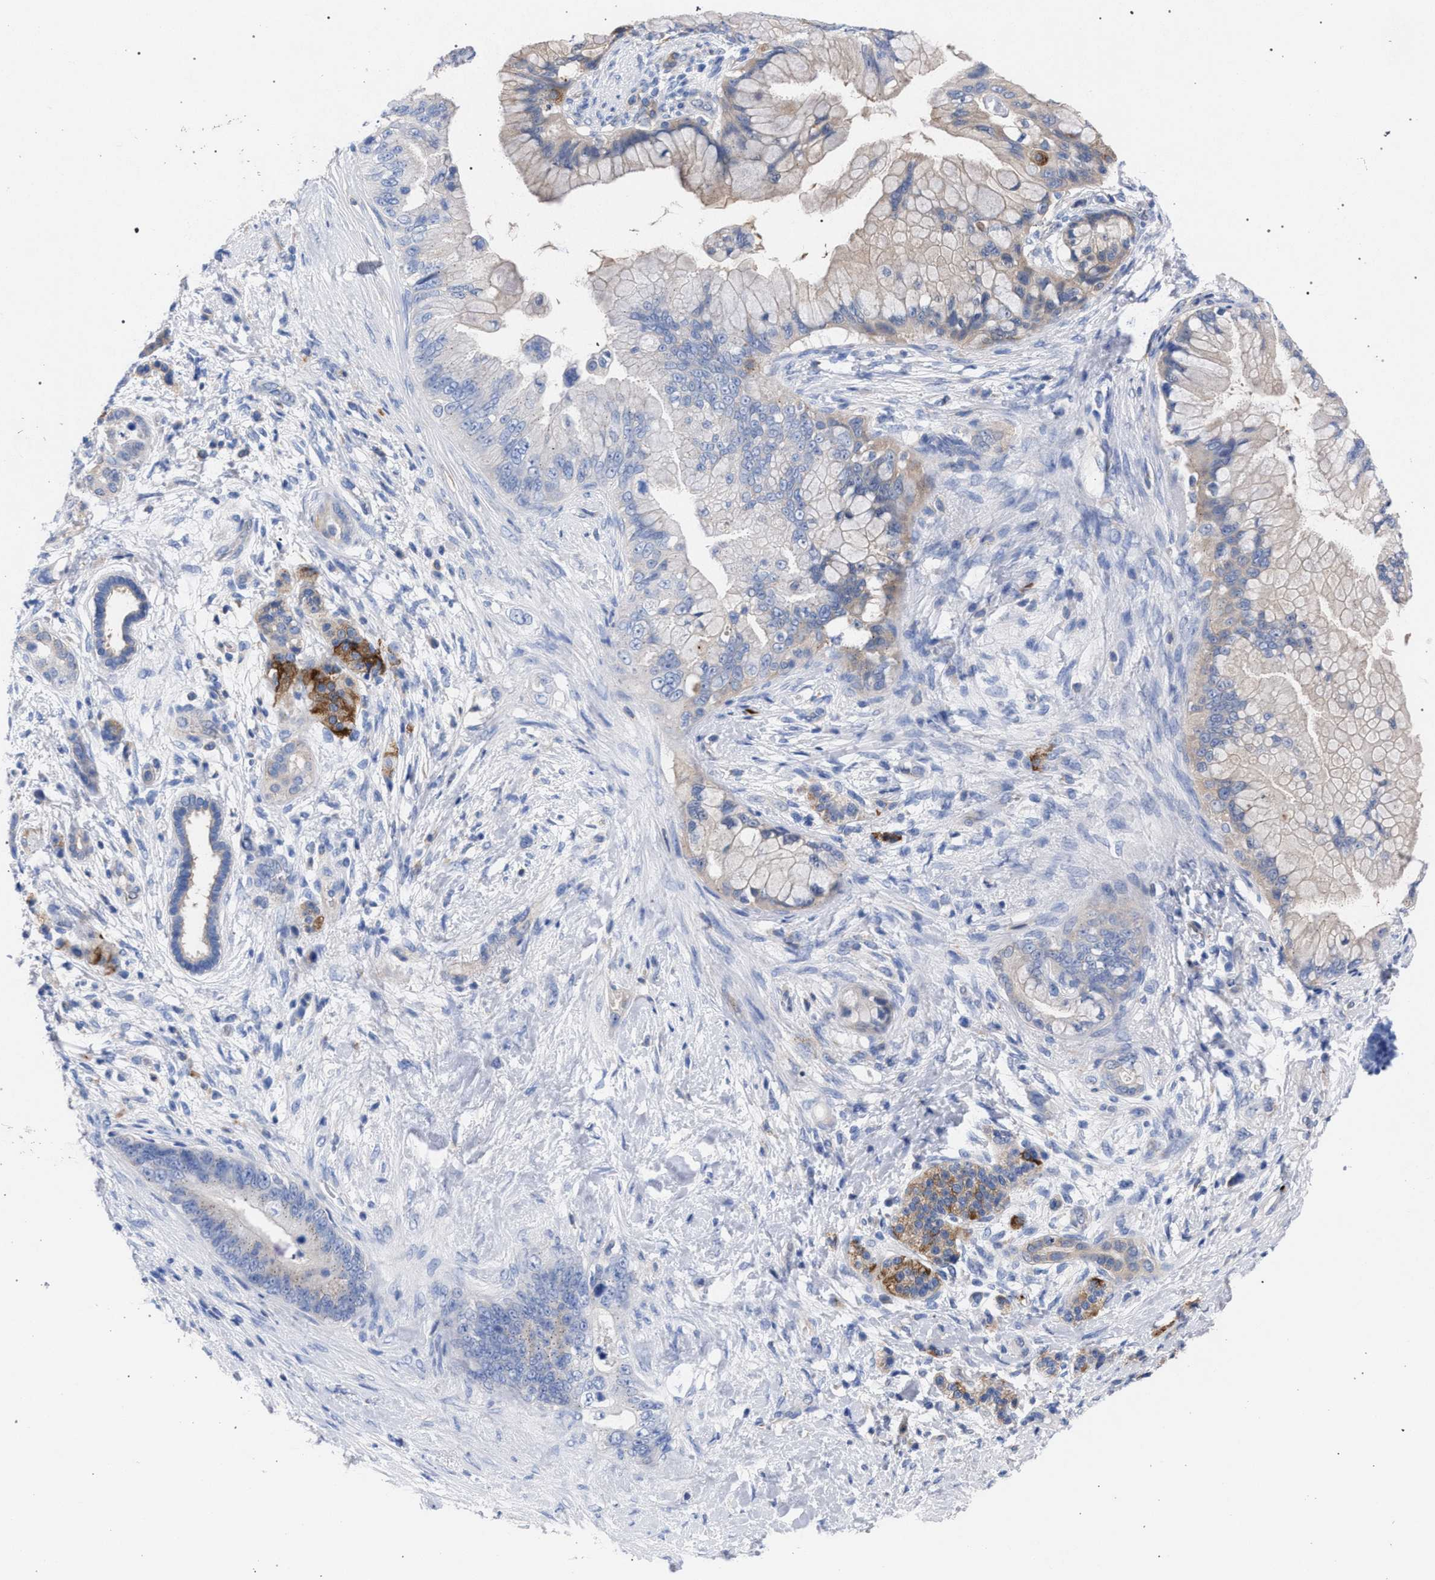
{"staining": {"intensity": "negative", "quantity": "none", "location": "none"}, "tissue": "pancreatic cancer", "cell_type": "Tumor cells", "image_type": "cancer", "snomed": [{"axis": "morphology", "description": "Adenocarcinoma, NOS"}, {"axis": "topography", "description": "Pancreas"}], "caption": "A high-resolution micrograph shows IHC staining of pancreatic cancer, which displays no significant staining in tumor cells.", "gene": "GMPR", "patient": {"sex": "male", "age": 59}}